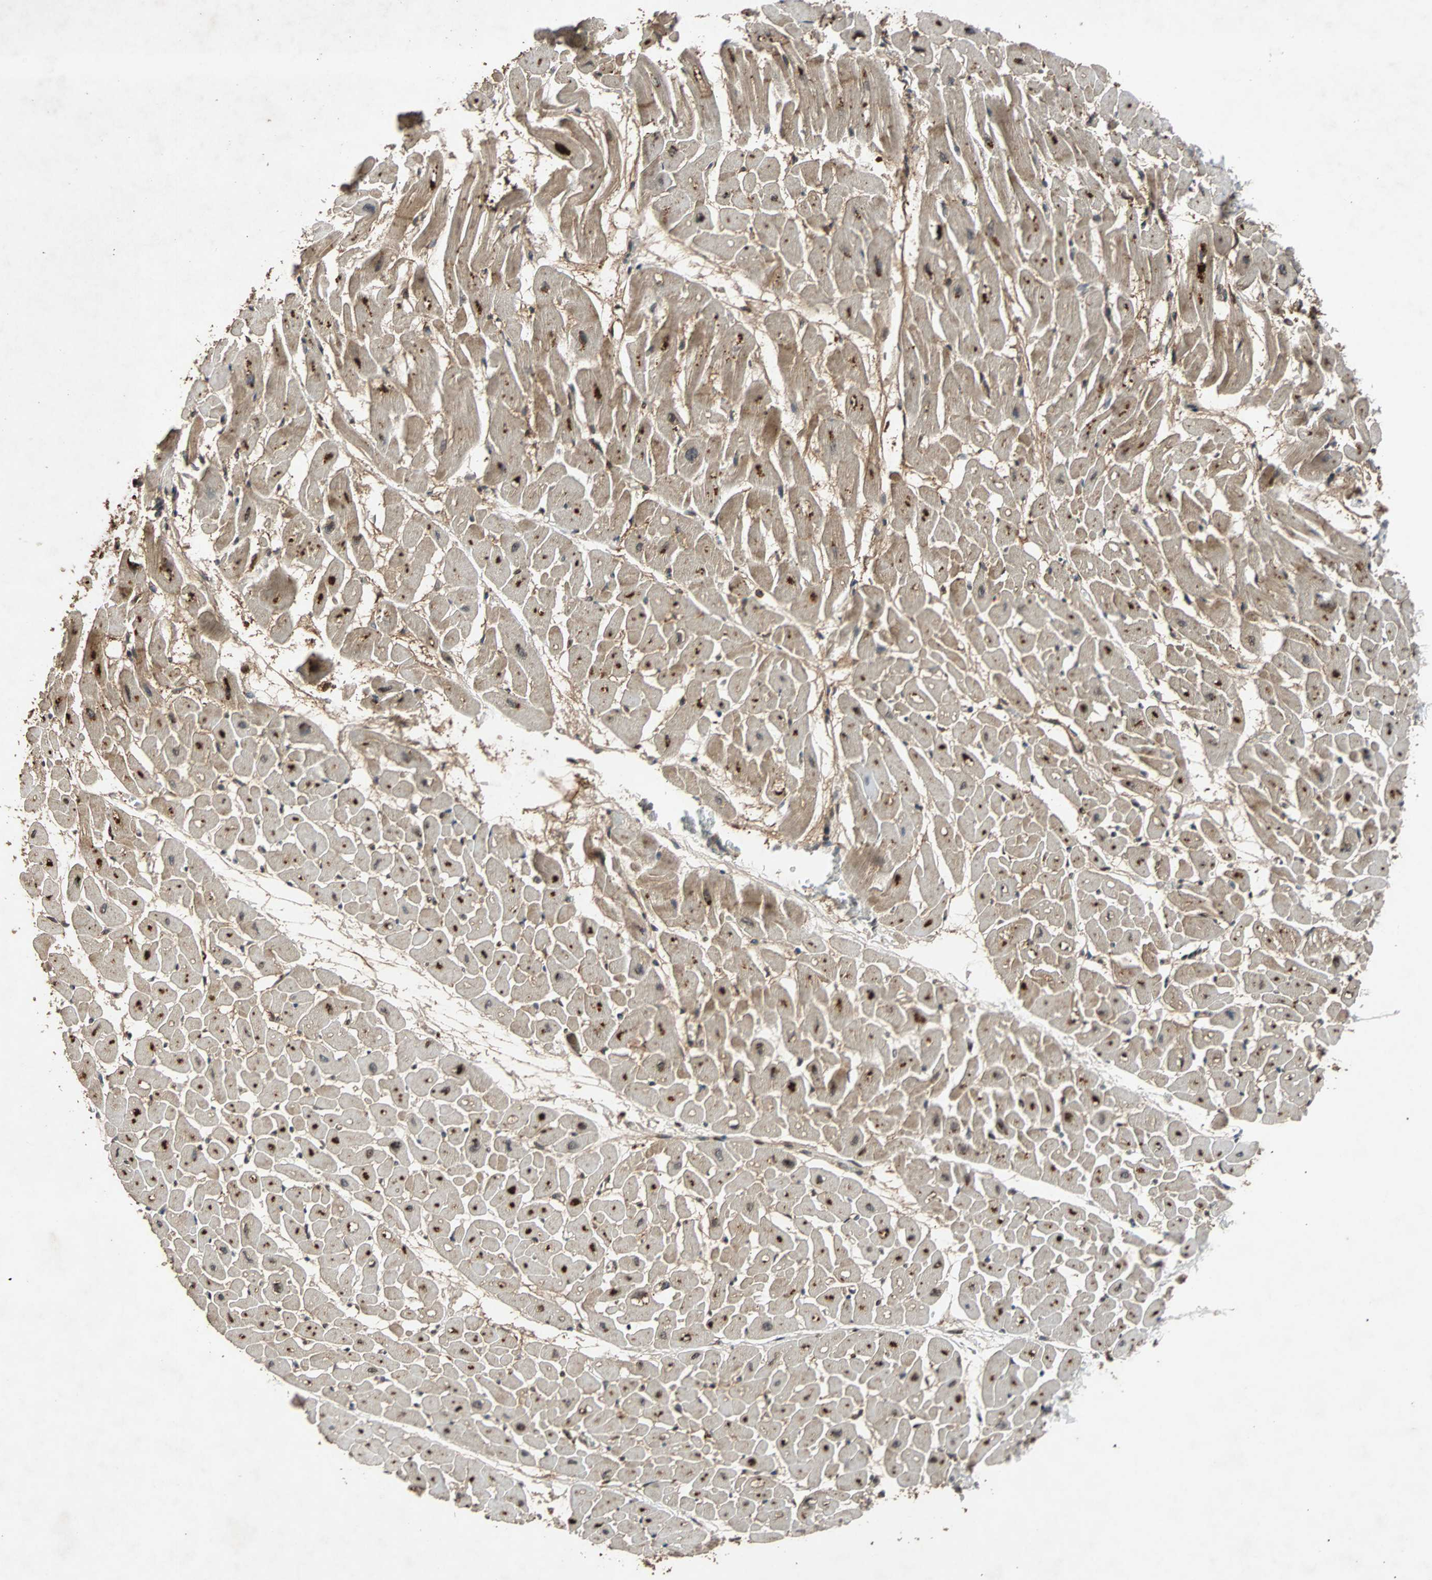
{"staining": {"intensity": "strong", "quantity": ">75%", "location": "cytoplasmic/membranous"}, "tissue": "heart muscle", "cell_type": "Cardiomyocytes", "image_type": "normal", "snomed": [{"axis": "morphology", "description": "Normal tissue, NOS"}, {"axis": "topography", "description": "Heart"}], "caption": "Strong cytoplasmic/membranous protein expression is appreciated in approximately >75% of cardiomyocytes in heart muscle.", "gene": "USP31", "patient": {"sex": "male", "age": 45}}